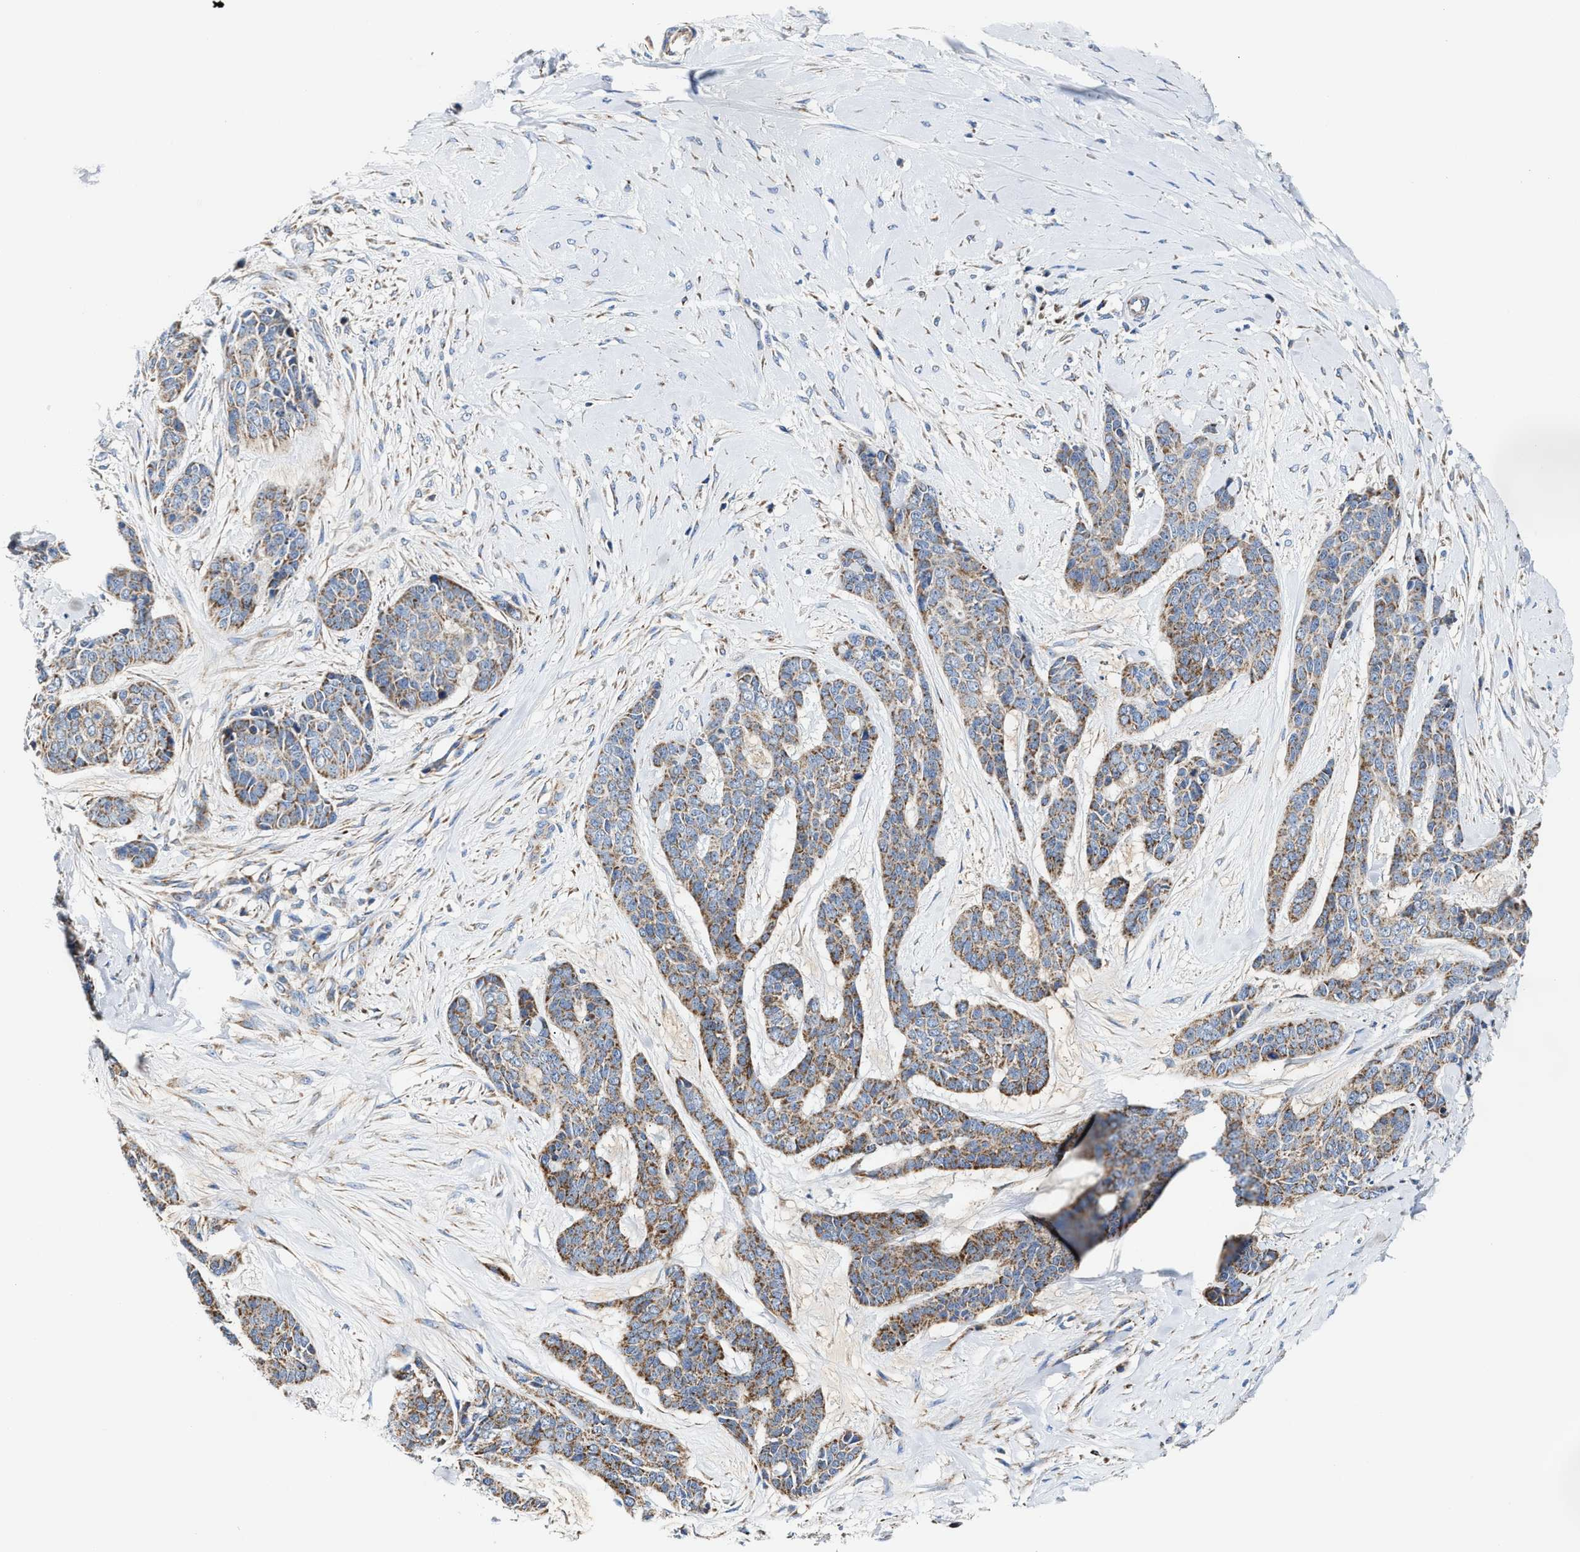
{"staining": {"intensity": "moderate", "quantity": ">75%", "location": "cytoplasmic/membranous"}, "tissue": "skin cancer", "cell_type": "Tumor cells", "image_type": "cancer", "snomed": [{"axis": "morphology", "description": "Basal cell carcinoma"}, {"axis": "topography", "description": "Skin"}], "caption": "A brown stain labels moderate cytoplasmic/membranous positivity of a protein in human skin basal cell carcinoma tumor cells.", "gene": "MECR", "patient": {"sex": "female", "age": 64}}